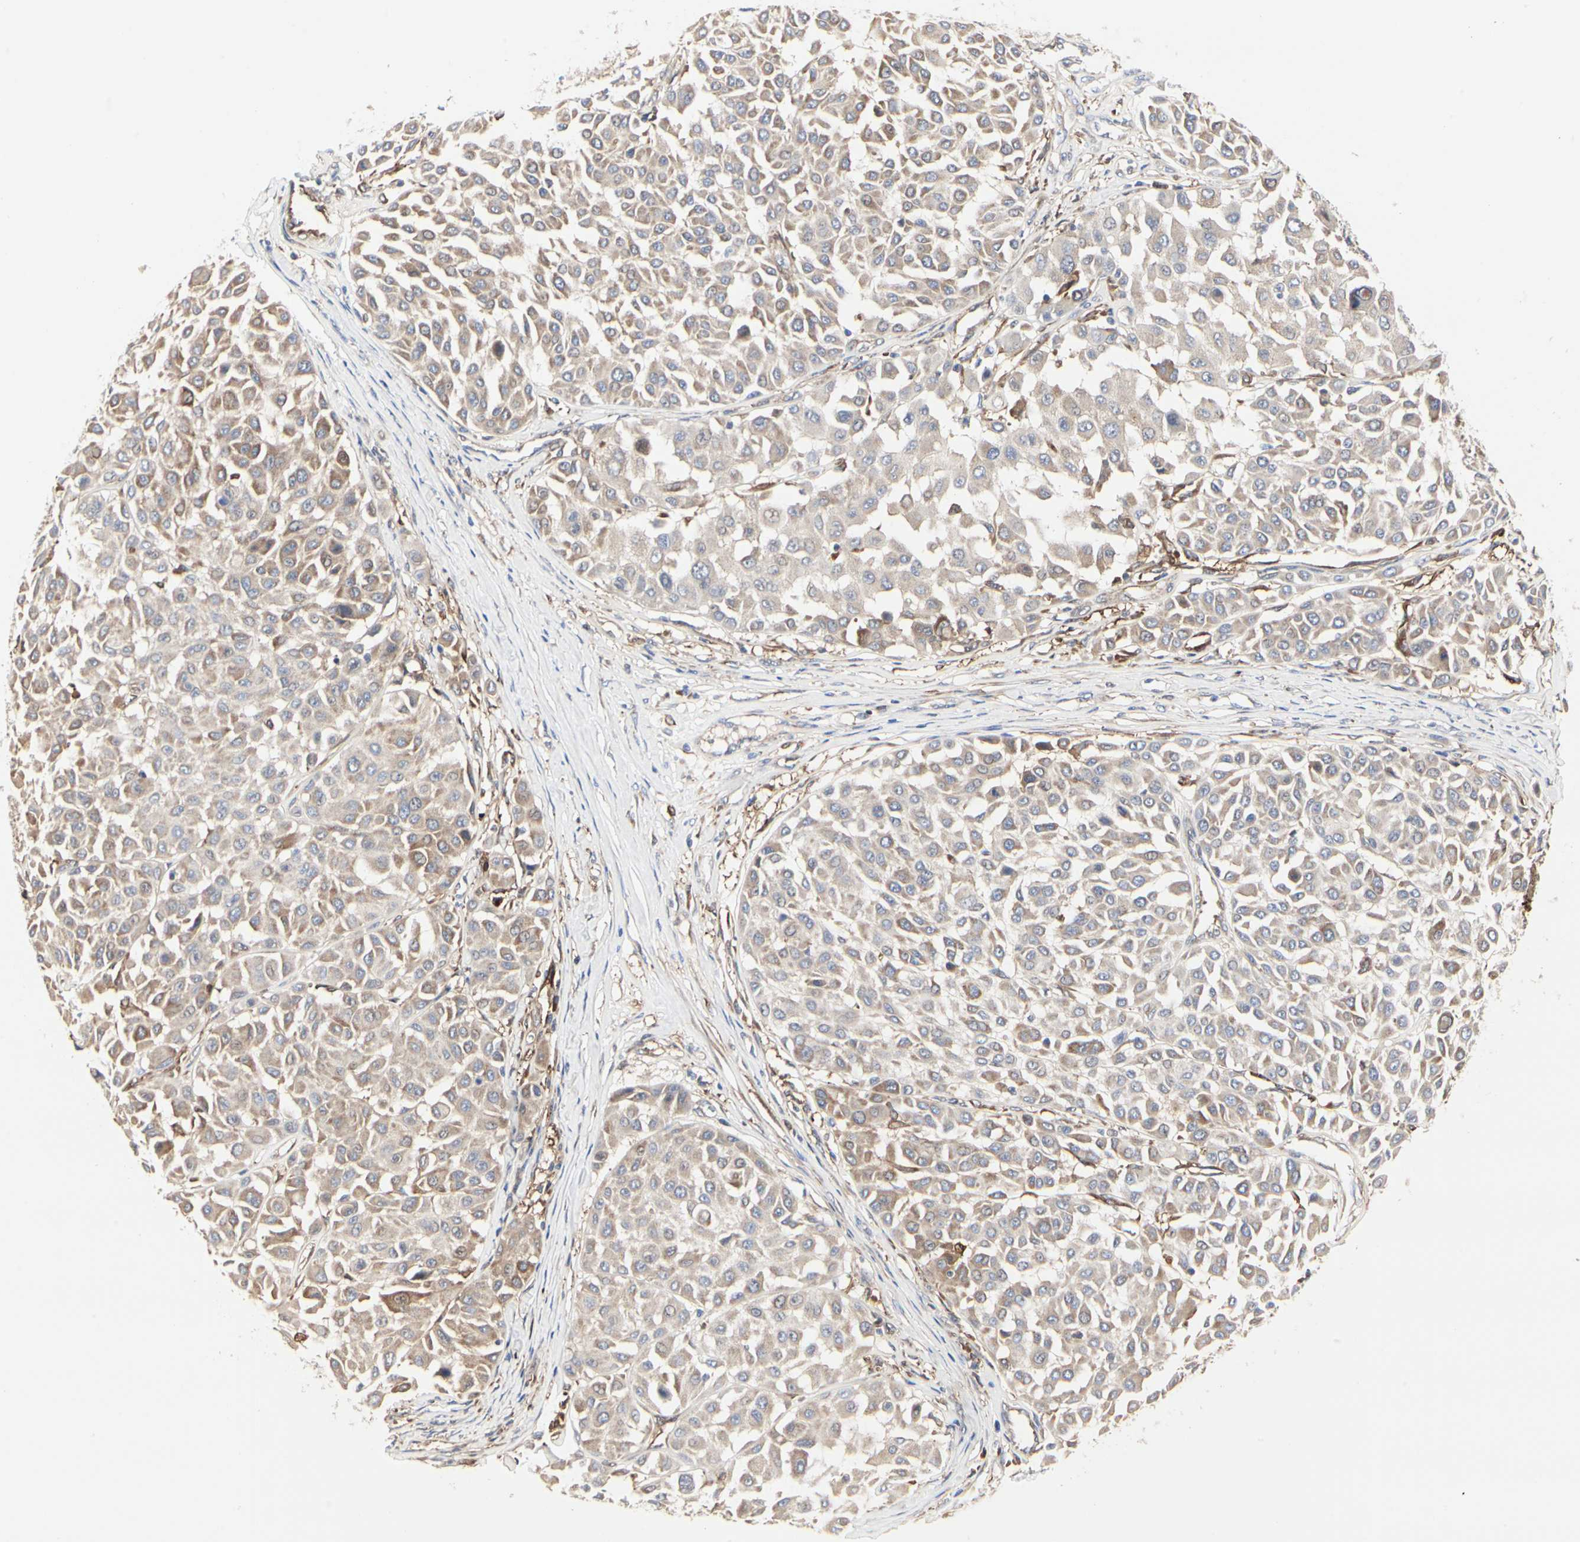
{"staining": {"intensity": "weak", "quantity": ">75%", "location": "cytoplasmic/membranous"}, "tissue": "melanoma", "cell_type": "Tumor cells", "image_type": "cancer", "snomed": [{"axis": "morphology", "description": "Malignant melanoma, Metastatic site"}, {"axis": "topography", "description": "Soft tissue"}], "caption": "Immunohistochemical staining of melanoma exhibits low levels of weak cytoplasmic/membranous protein expression in about >75% of tumor cells.", "gene": "C3orf52", "patient": {"sex": "male", "age": 41}}